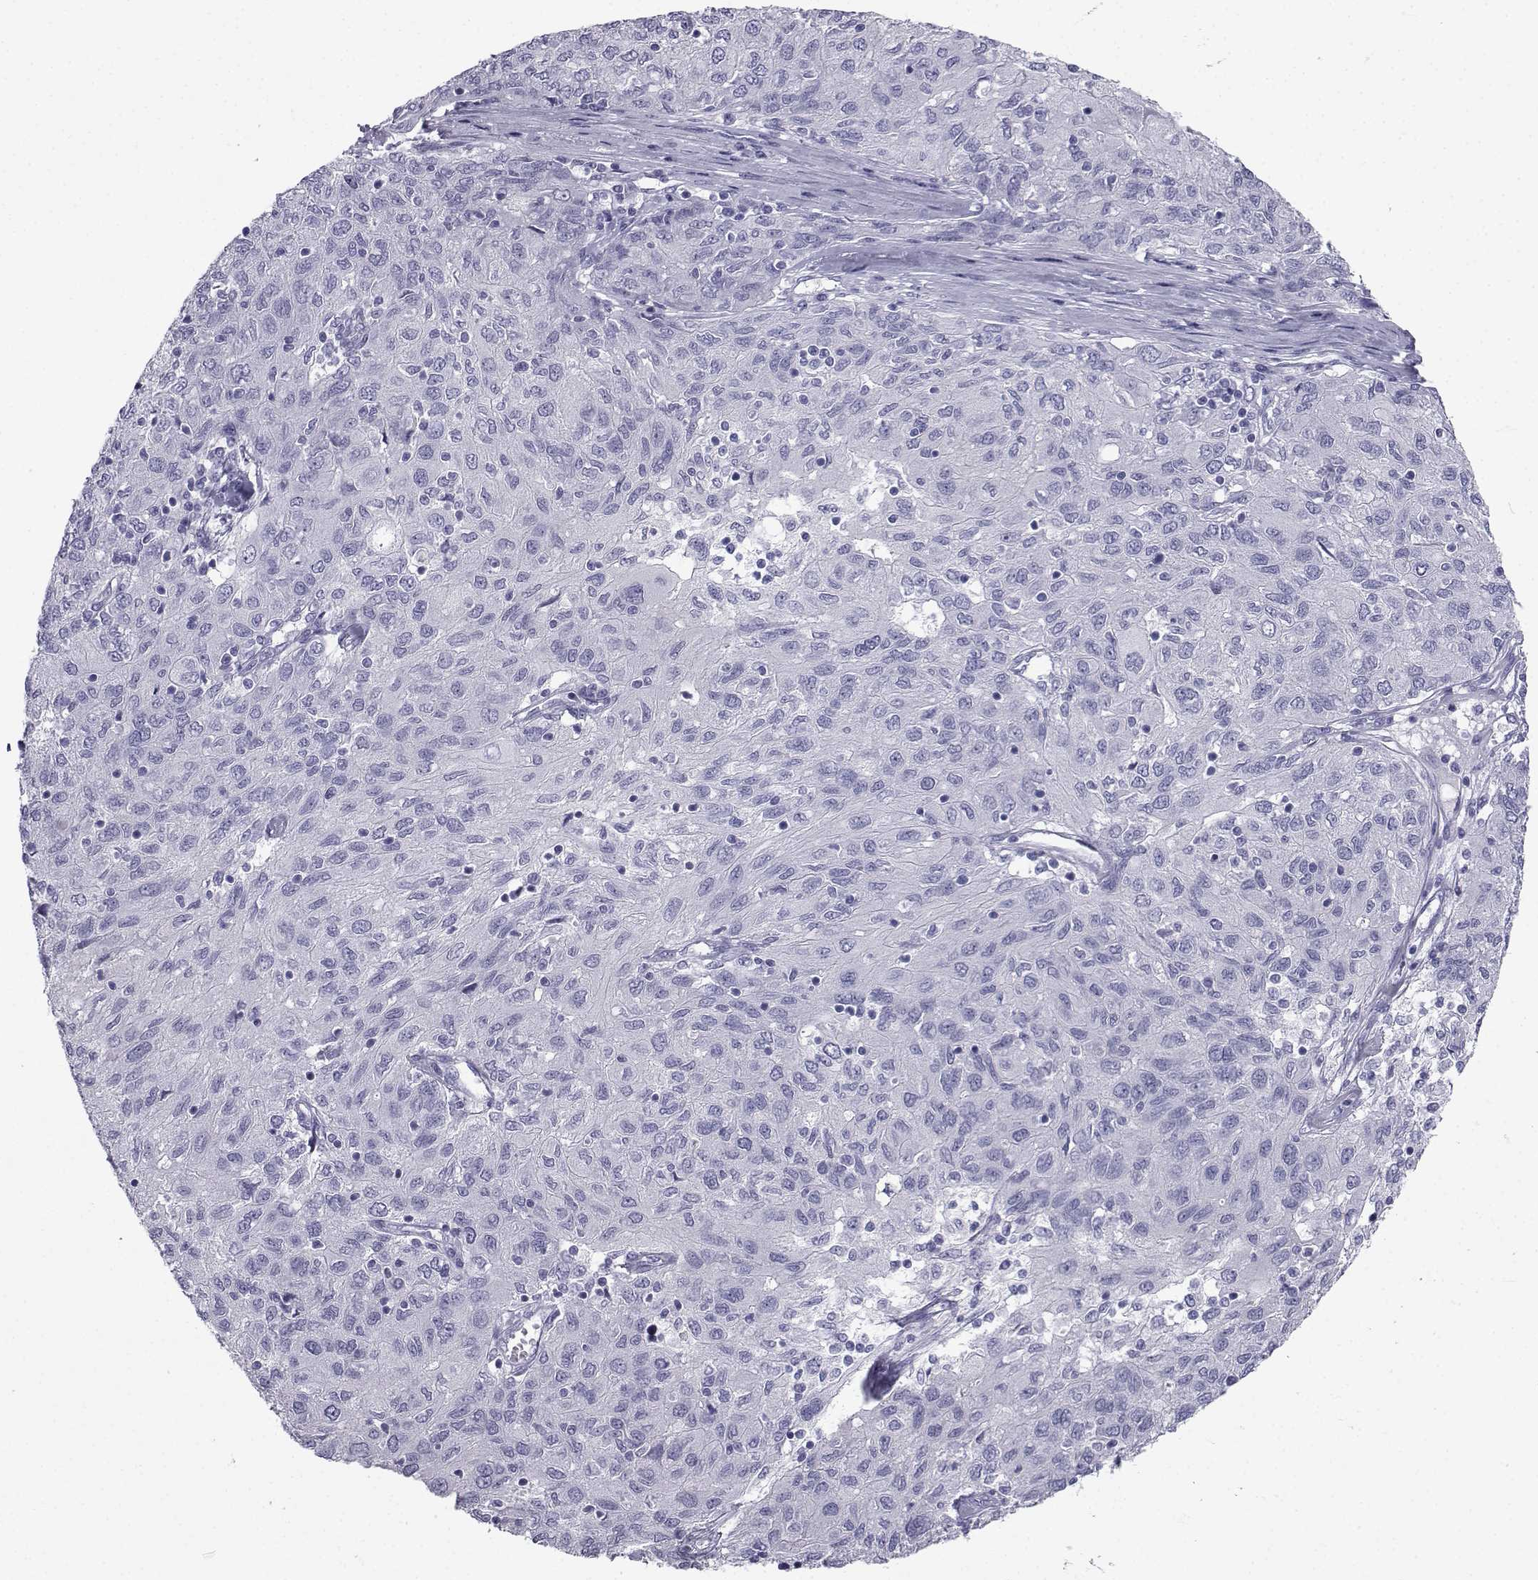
{"staining": {"intensity": "negative", "quantity": "none", "location": "none"}, "tissue": "ovarian cancer", "cell_type": "Tumor cells", "image_type": "cancer", "snomed": [{"axis": "morphology", "description": "Carcinoma, endometroid"}, {"axis": "topography", "description": "Ovary"}], "caption": "Ovarian cancer was stained to show a protein in brown. There is no significant staining in tumor cells.", "gene": "PCSK1N", "patient": {"sex": "female", "age": 50}}